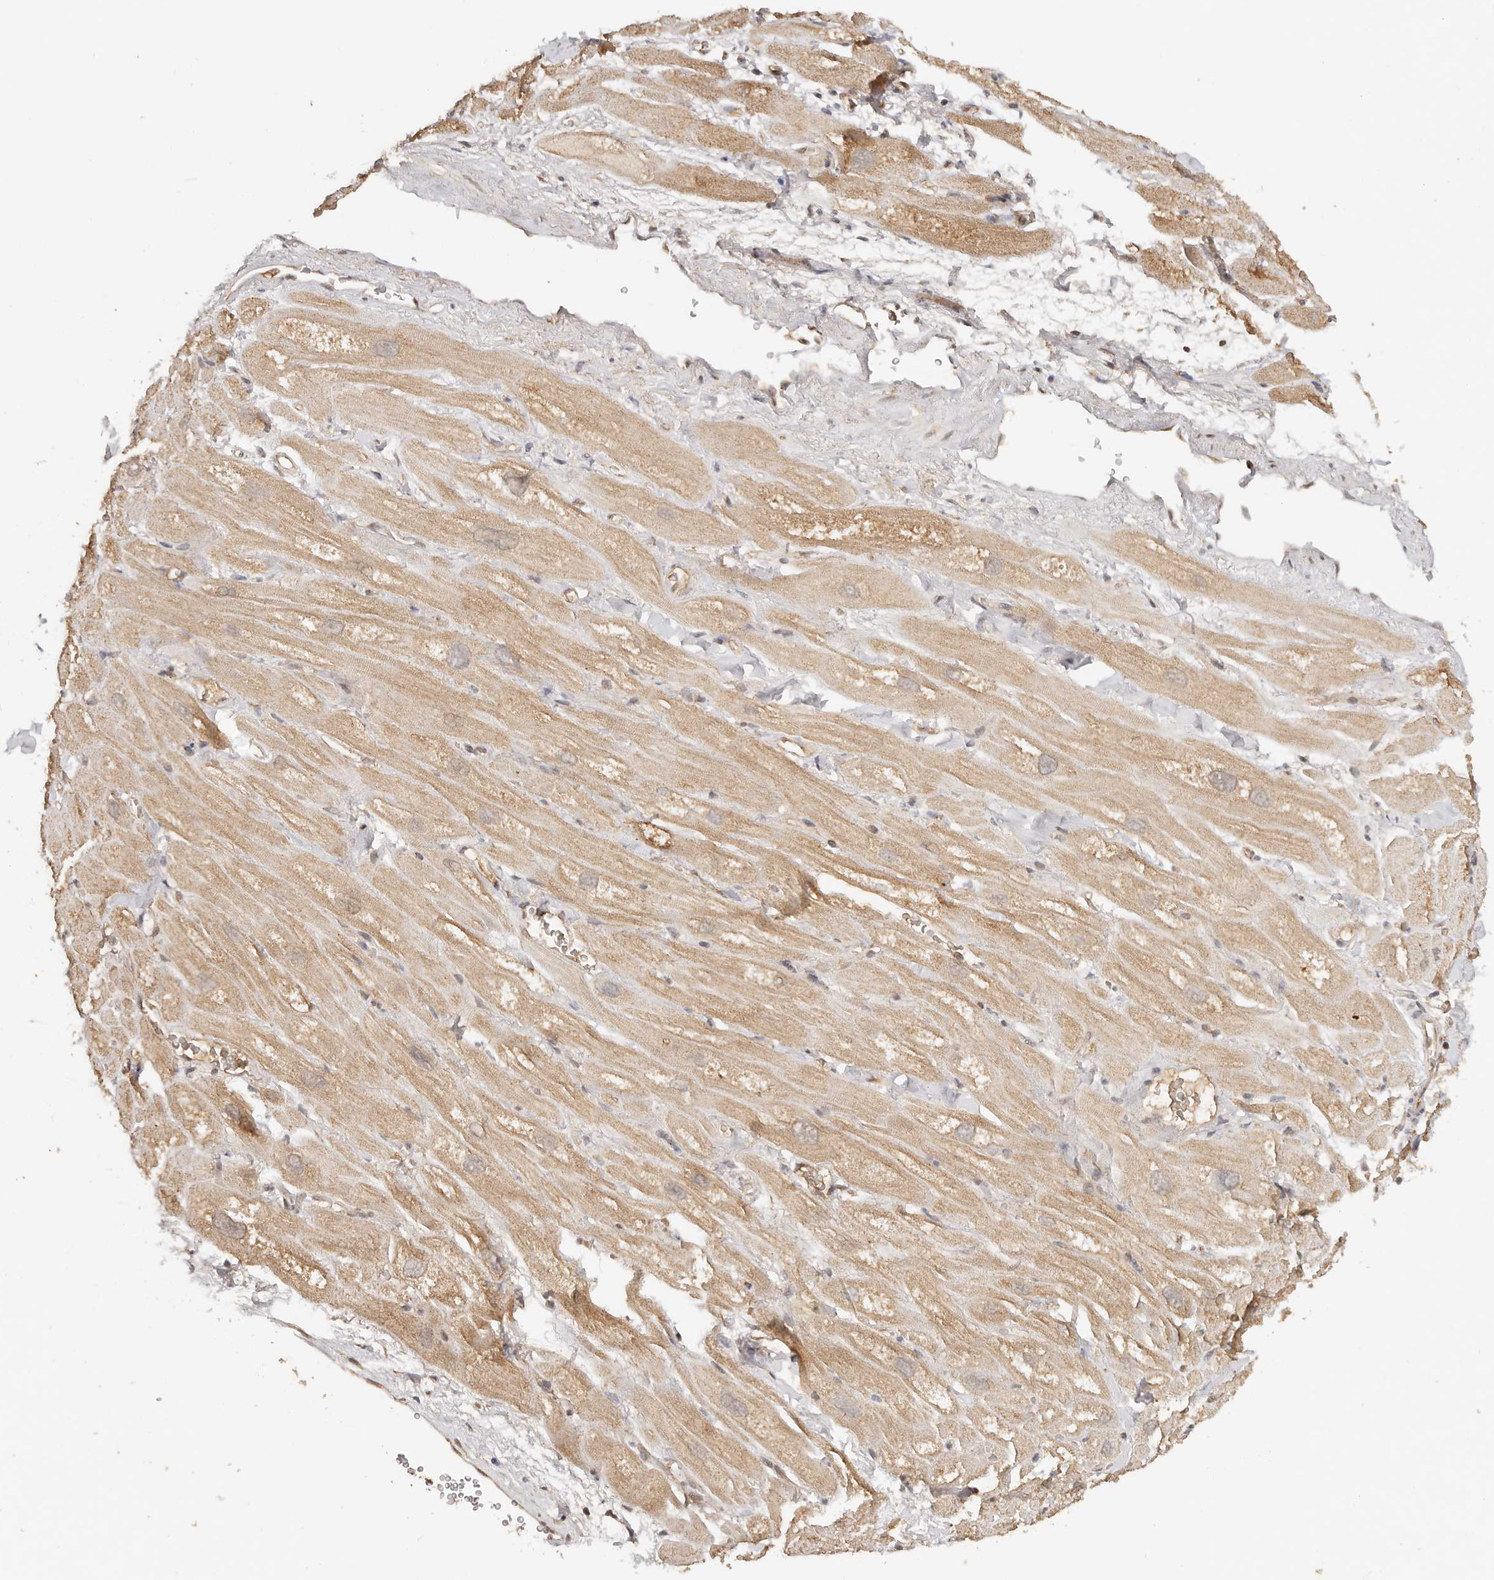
{"staining": {"intensity": "moderate", "quantity": "25%-75%", "location": "cytoplasmic/membranous"}, "tissue": "heart muscle", "cell_type": "Cardiomyocytes", "image_type": "normal", "snomed": [{"axis": "morphology", "description": "Normal tissue, NOS"}, {"axis": "topography", "description": "Heart"}], "caption": "IHC photomicrograph of unremarkable heart muscle stained for a protein (brown), which shows medium levels of moderate cytoplasmic/membranous staining in about 25%-75% of cardiomyocytes.", "gene": "SEC14L1", "patient": {"sex": "male", "age": 49}}